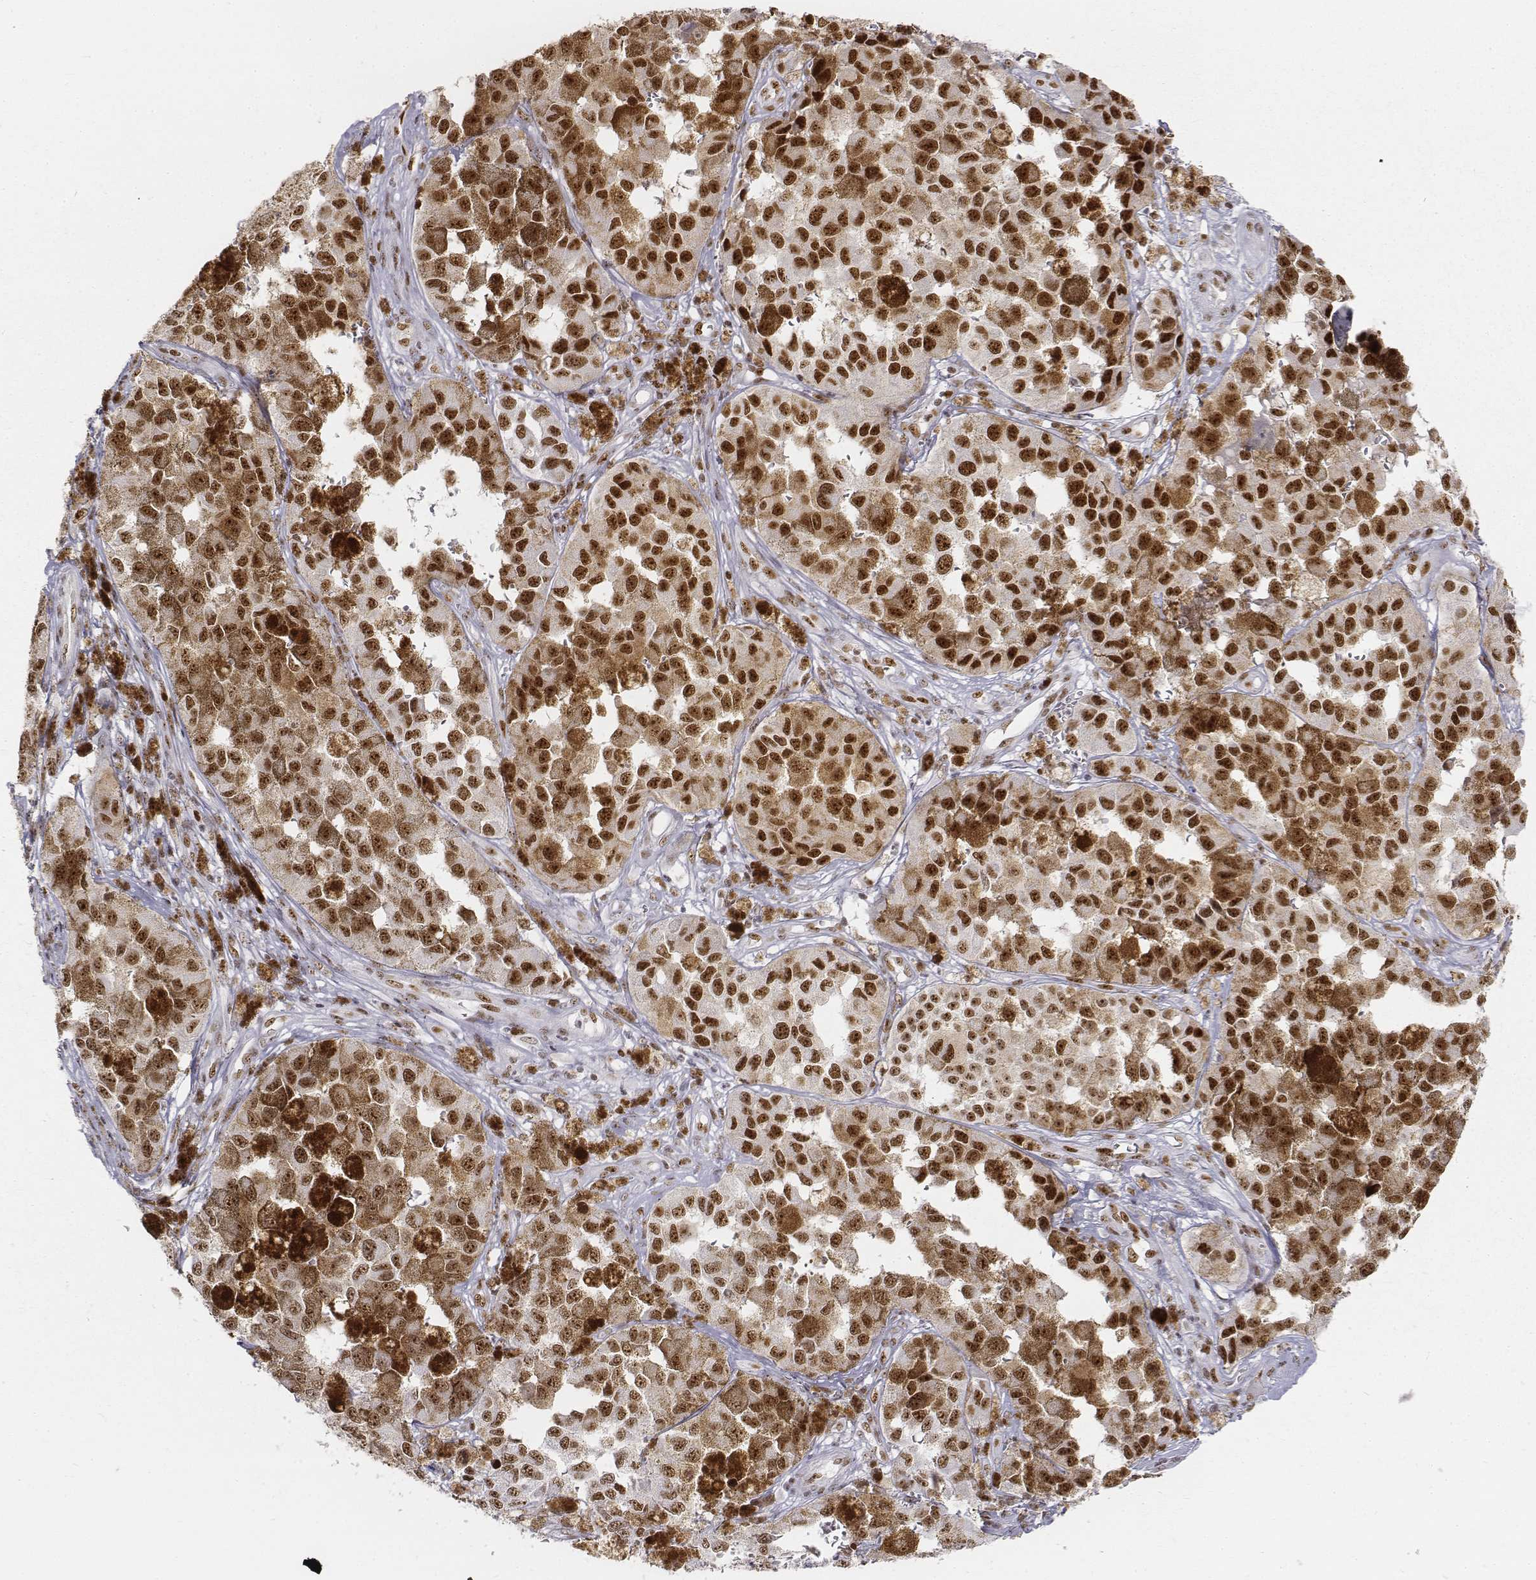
{"staining": {"intensity": "strong", "quantity": ">75%", "location": "nuclear"}, "tissue": "melanoma", "cell_type": "Tumor cells", "image_type": "cancer", "snomed": [{"axis": "morphology", "description": "Malignant melanoma, NOS"}, {"axis": "topography", "description": "Skin"}], "caption": "Approximately >75% of tumor cells in malignant melanoma show strong nuclear protein expression as visualized by brown immunohistochemical staining.", "gene": "PHF6", "patient": {"sex": "female", "age": 58}}